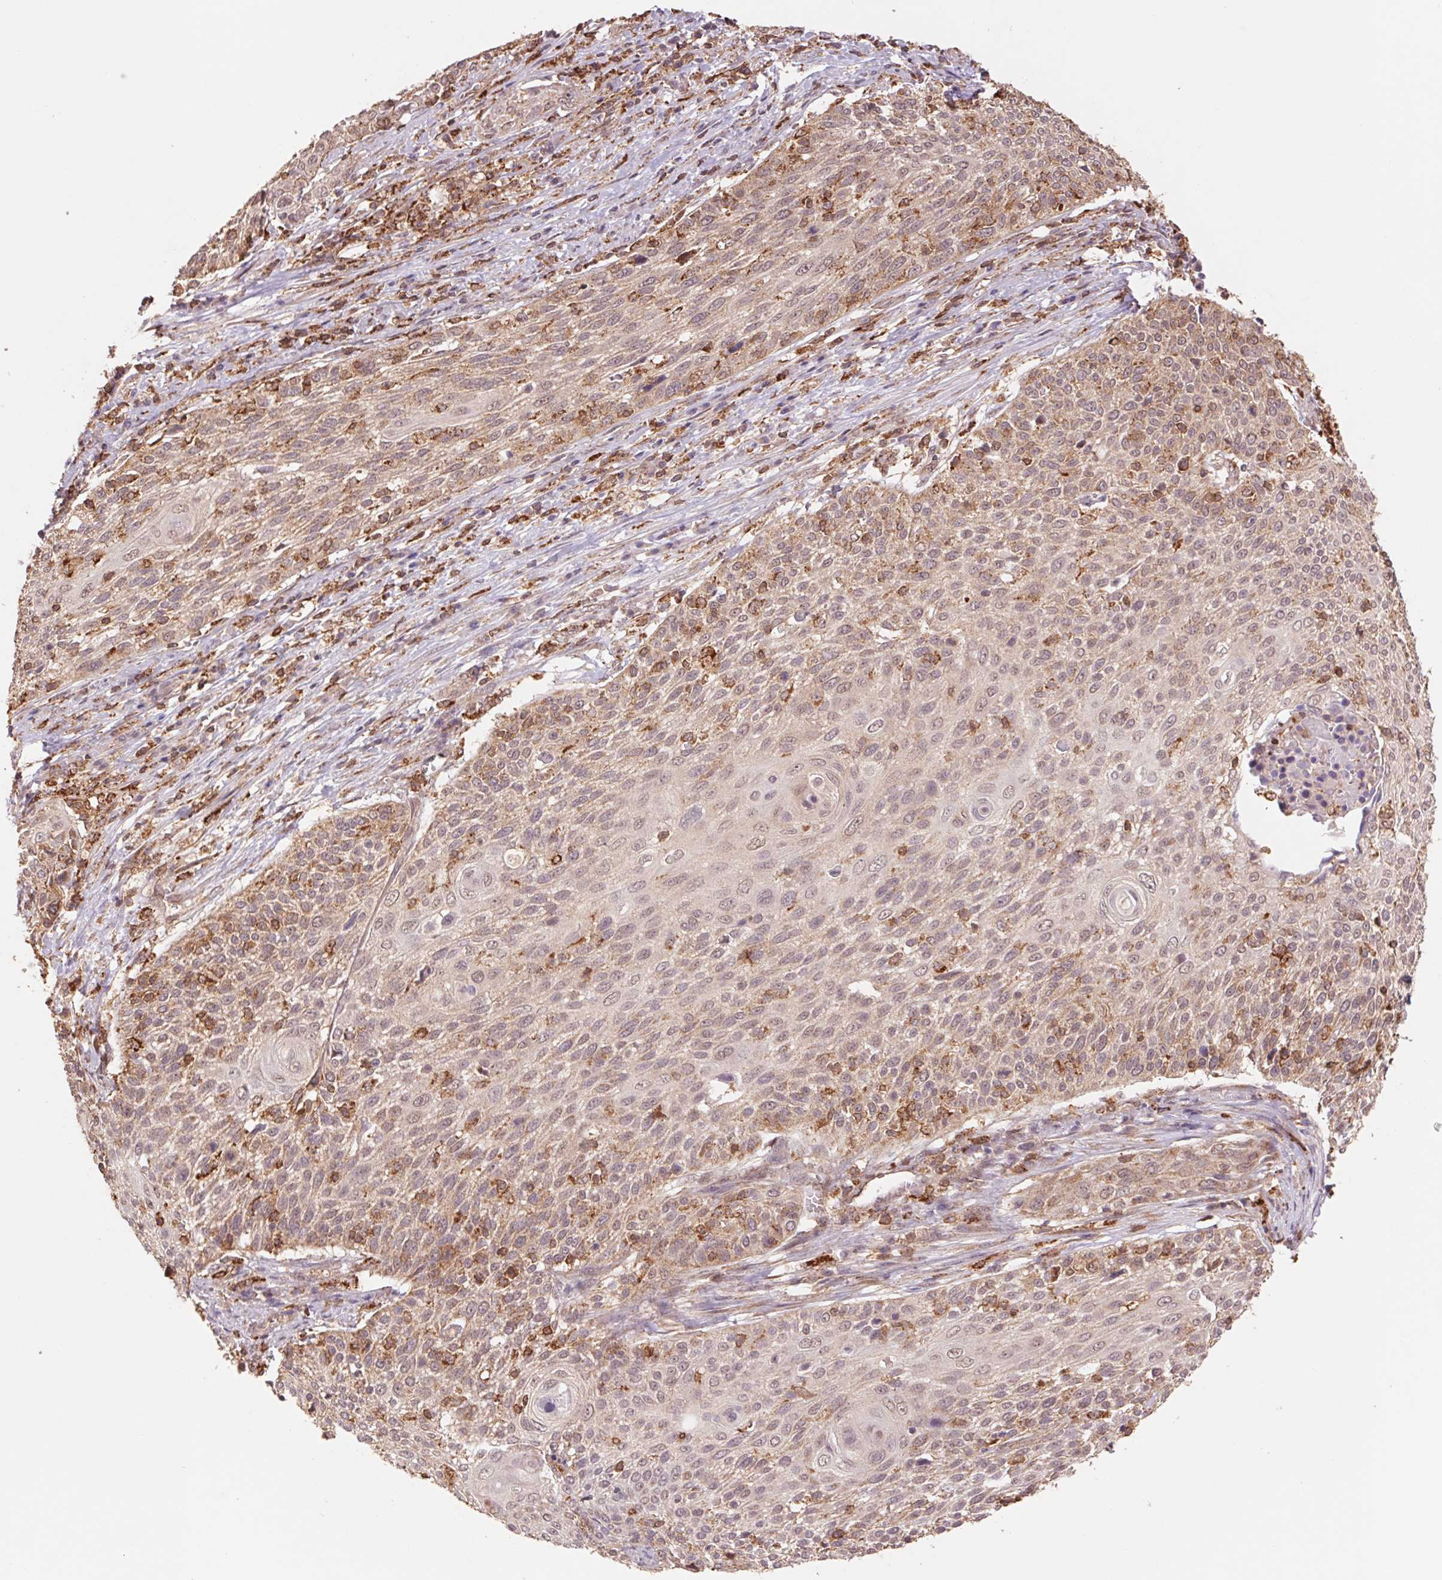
{"staining": {"intensity": "weak", "quantity": "25%-75%", "location": "cytoplasmic/membranous"}, "tissue": "cervical cancer", "cell_type": "Tumor cells", "image_type": "cancer", "snomed": [{"axis": "morphology", "description": "Squamous cell carcinoma, NOS"}, {"axis": "topography", "description": "Cervix"}], "caption": "A photomicrograph of human cervical cancer (squamous cell carcinoma) stained for a protein reveals weak cytoplasmic/membranous brown staining in tumor cells.", "gene": "URM1", "patient": {"sex": "female", "age": 31}}